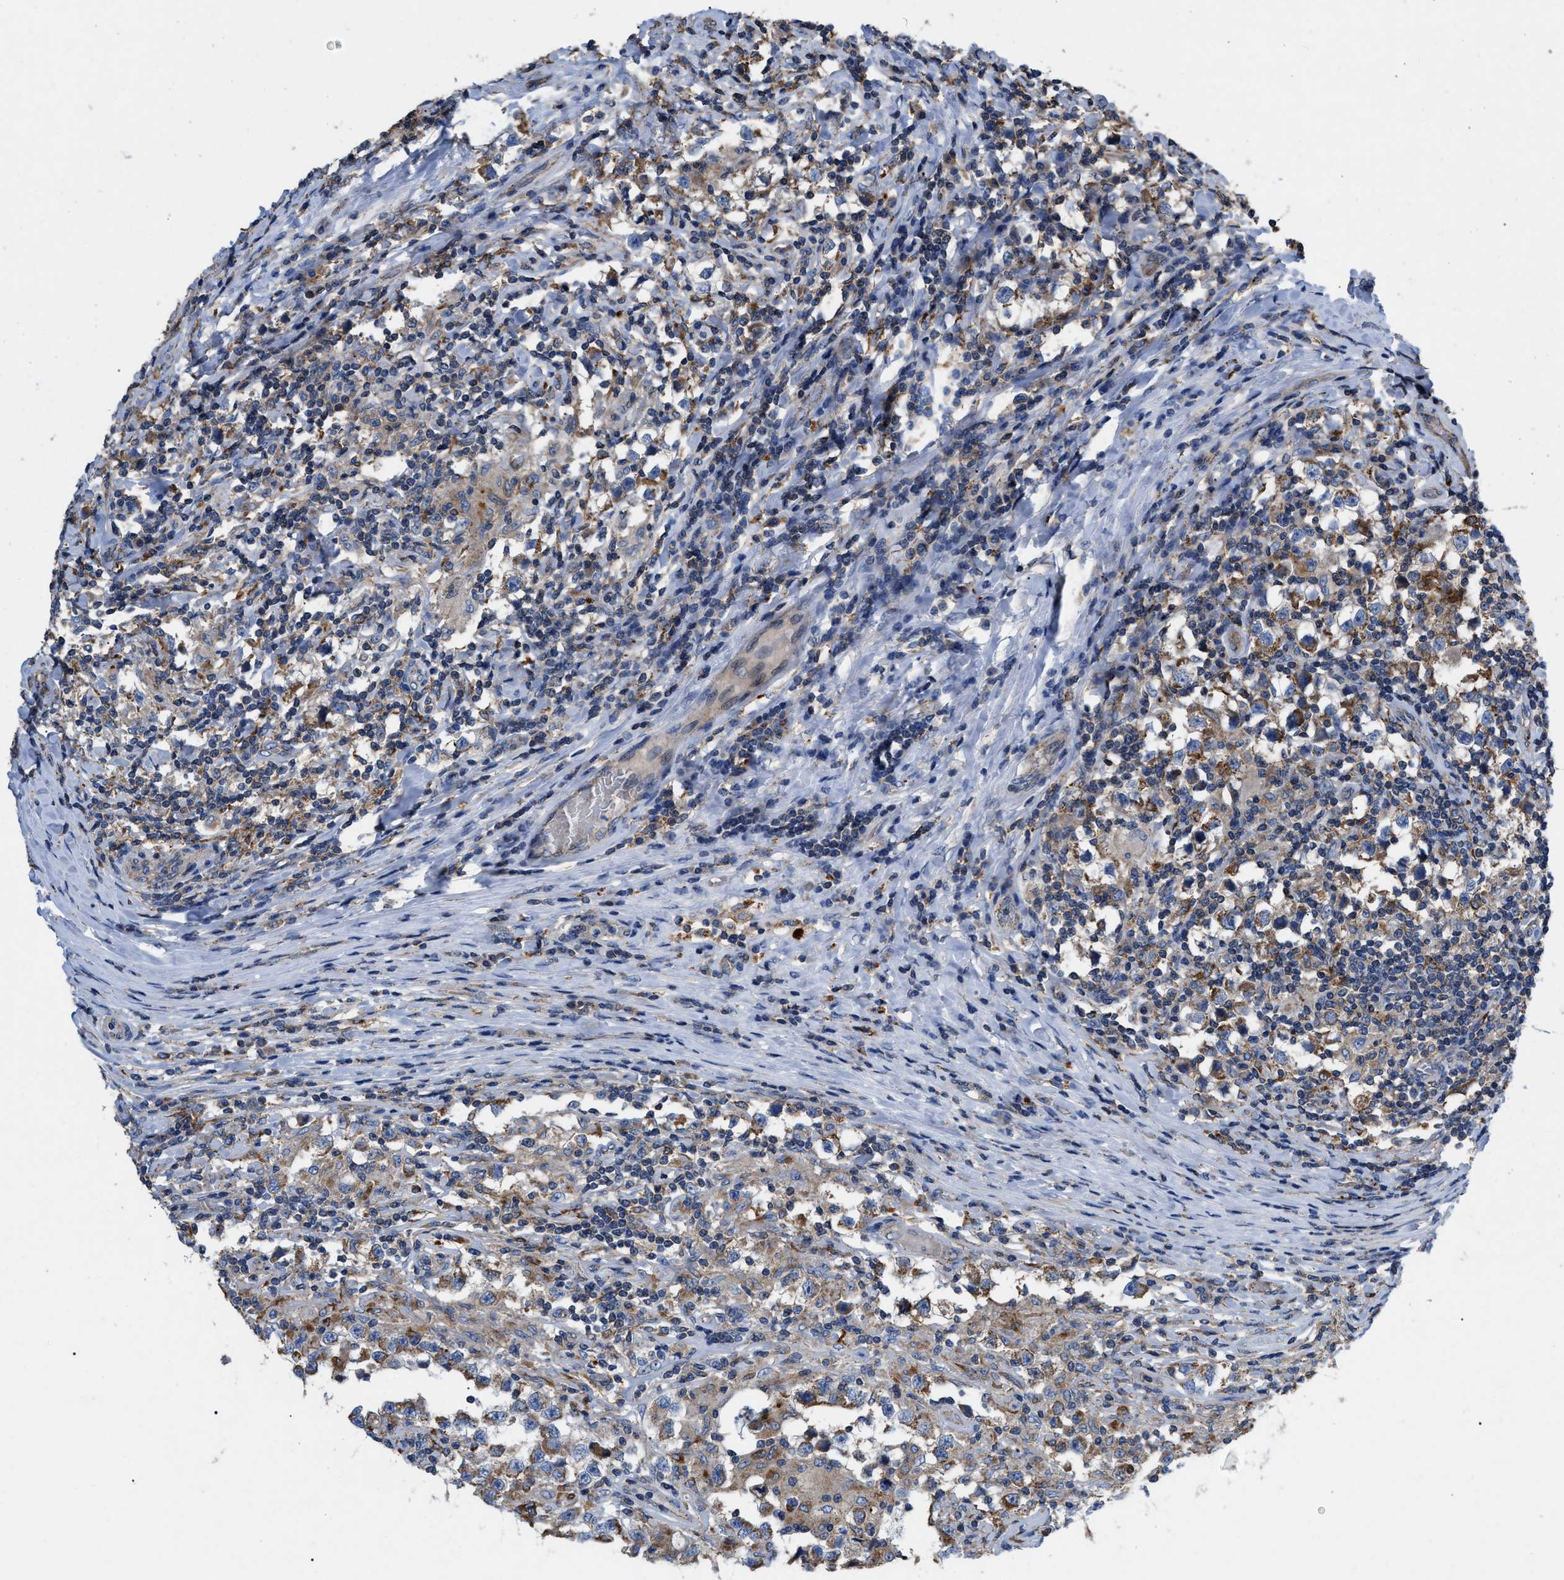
{"staining": {"intensity": "moderate", "quantity": ">75%", "location": "cytoplasmic/membranous"}, "tissue": "testis cancer", "cell_type": "Tumor cells", "image_type": "cancer", "snomed": [{"axis": "morphology", "description": "Carcinoma, Embryonal, NOS"}, {"axis": "topography", "description": "Testis"}], "caption": "Protein expression analysis of testis cancer (embryonal carcinoma) shows moderate cytoplasmic/membranous expression in about >75% of tumor cells.", "gene": "FAM171A2", "patient": {"sex": "male", "age": 21}}